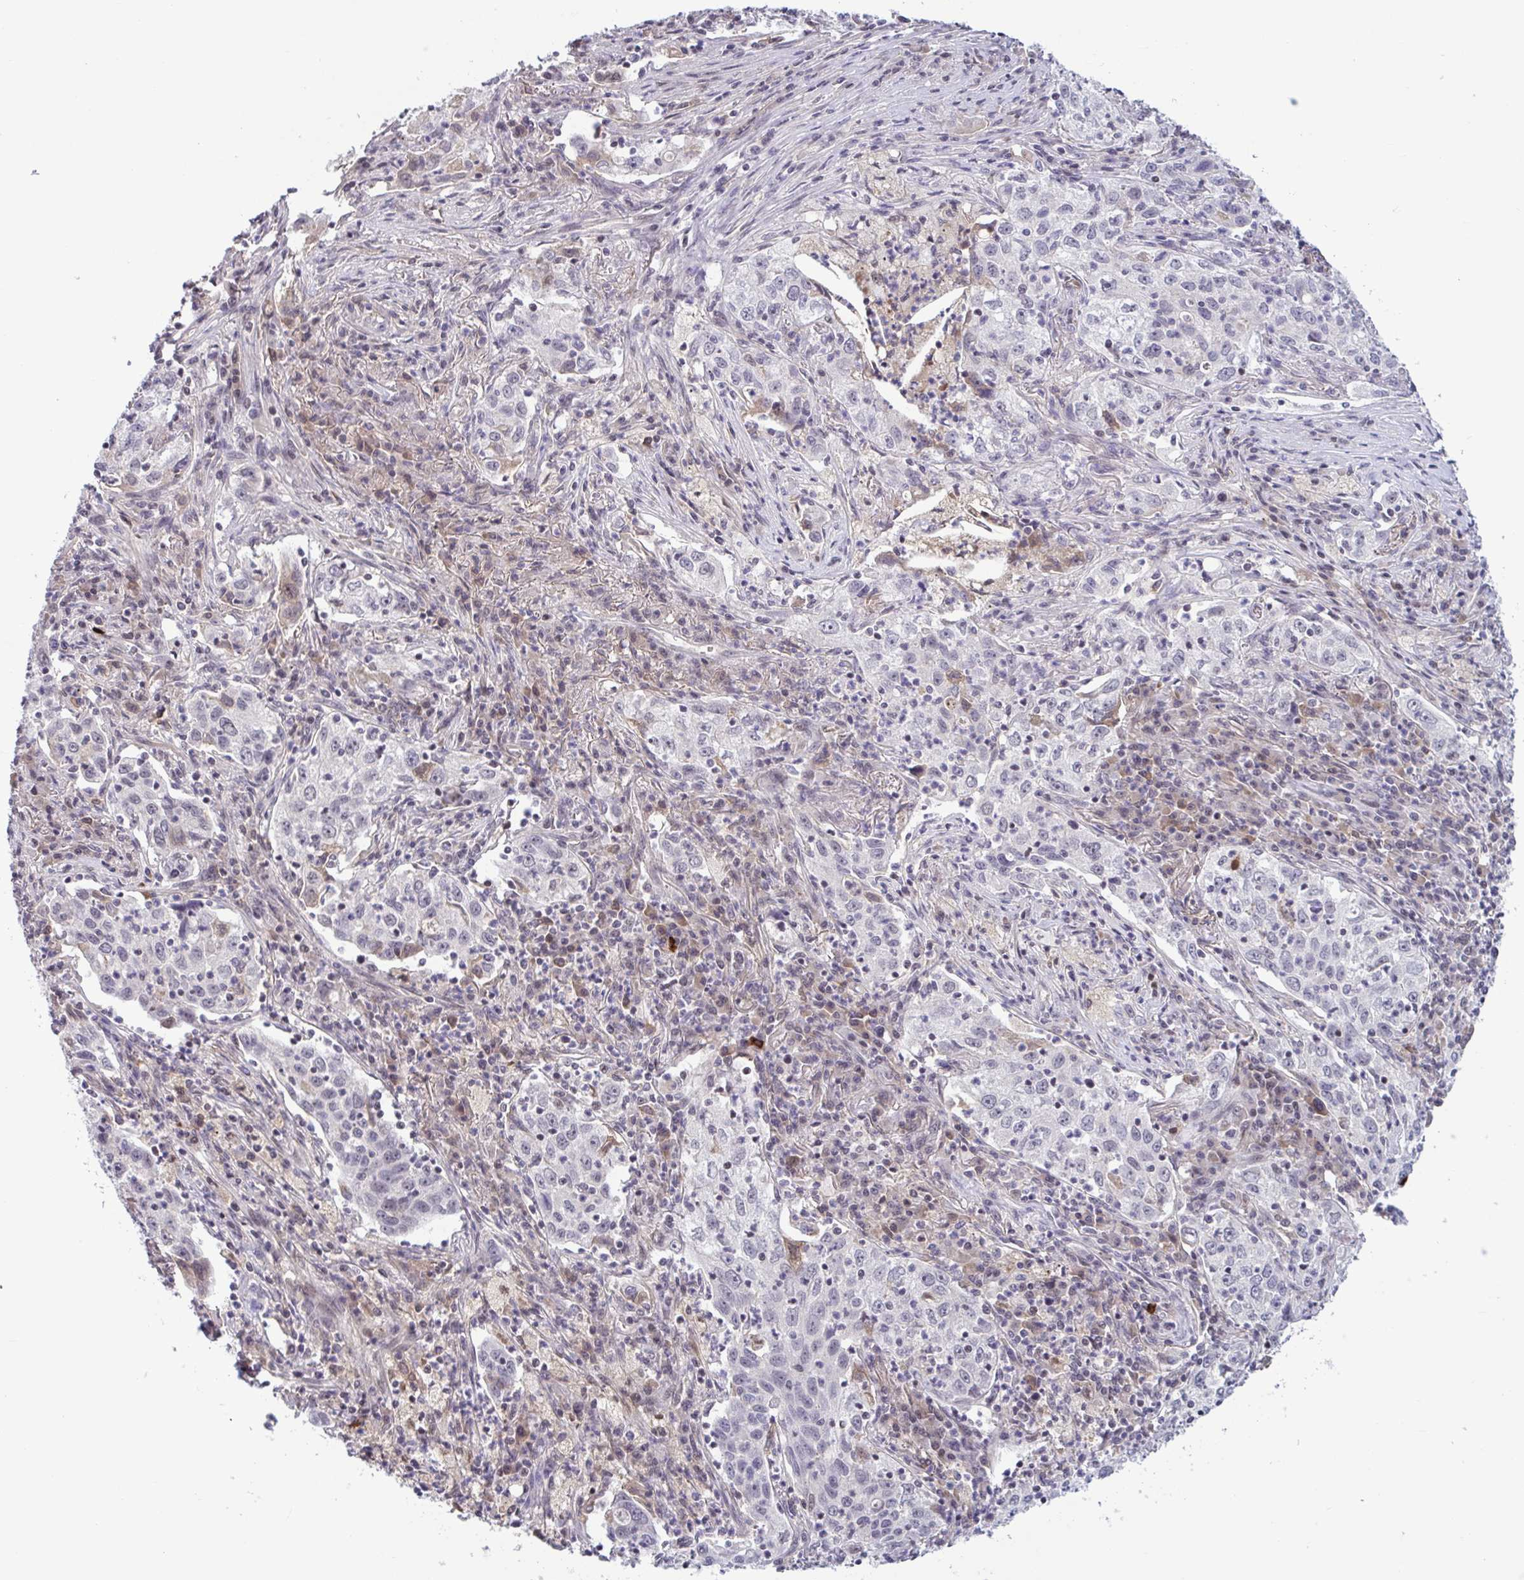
{"staining": {"intensity": "negative", "quantity": "none", "location": "none"}, "tissue": "lung cancer", "cell_type": "Tumor cells", "image_type": "cancer", "snomed": [{"axis": "morphology", "description": "Squamous cell carcinoma, NOS"}, {"axis": "topography", "description": "Lung"}], "caption": "High magnification brightfield microscopy of lung cancer stained with DAB (brown) and counterstained with hematoxylin (blue): tumor cells show no significant staining.", "gene": "TTC7B", "patient": {"sex": "male", "age": 71}}